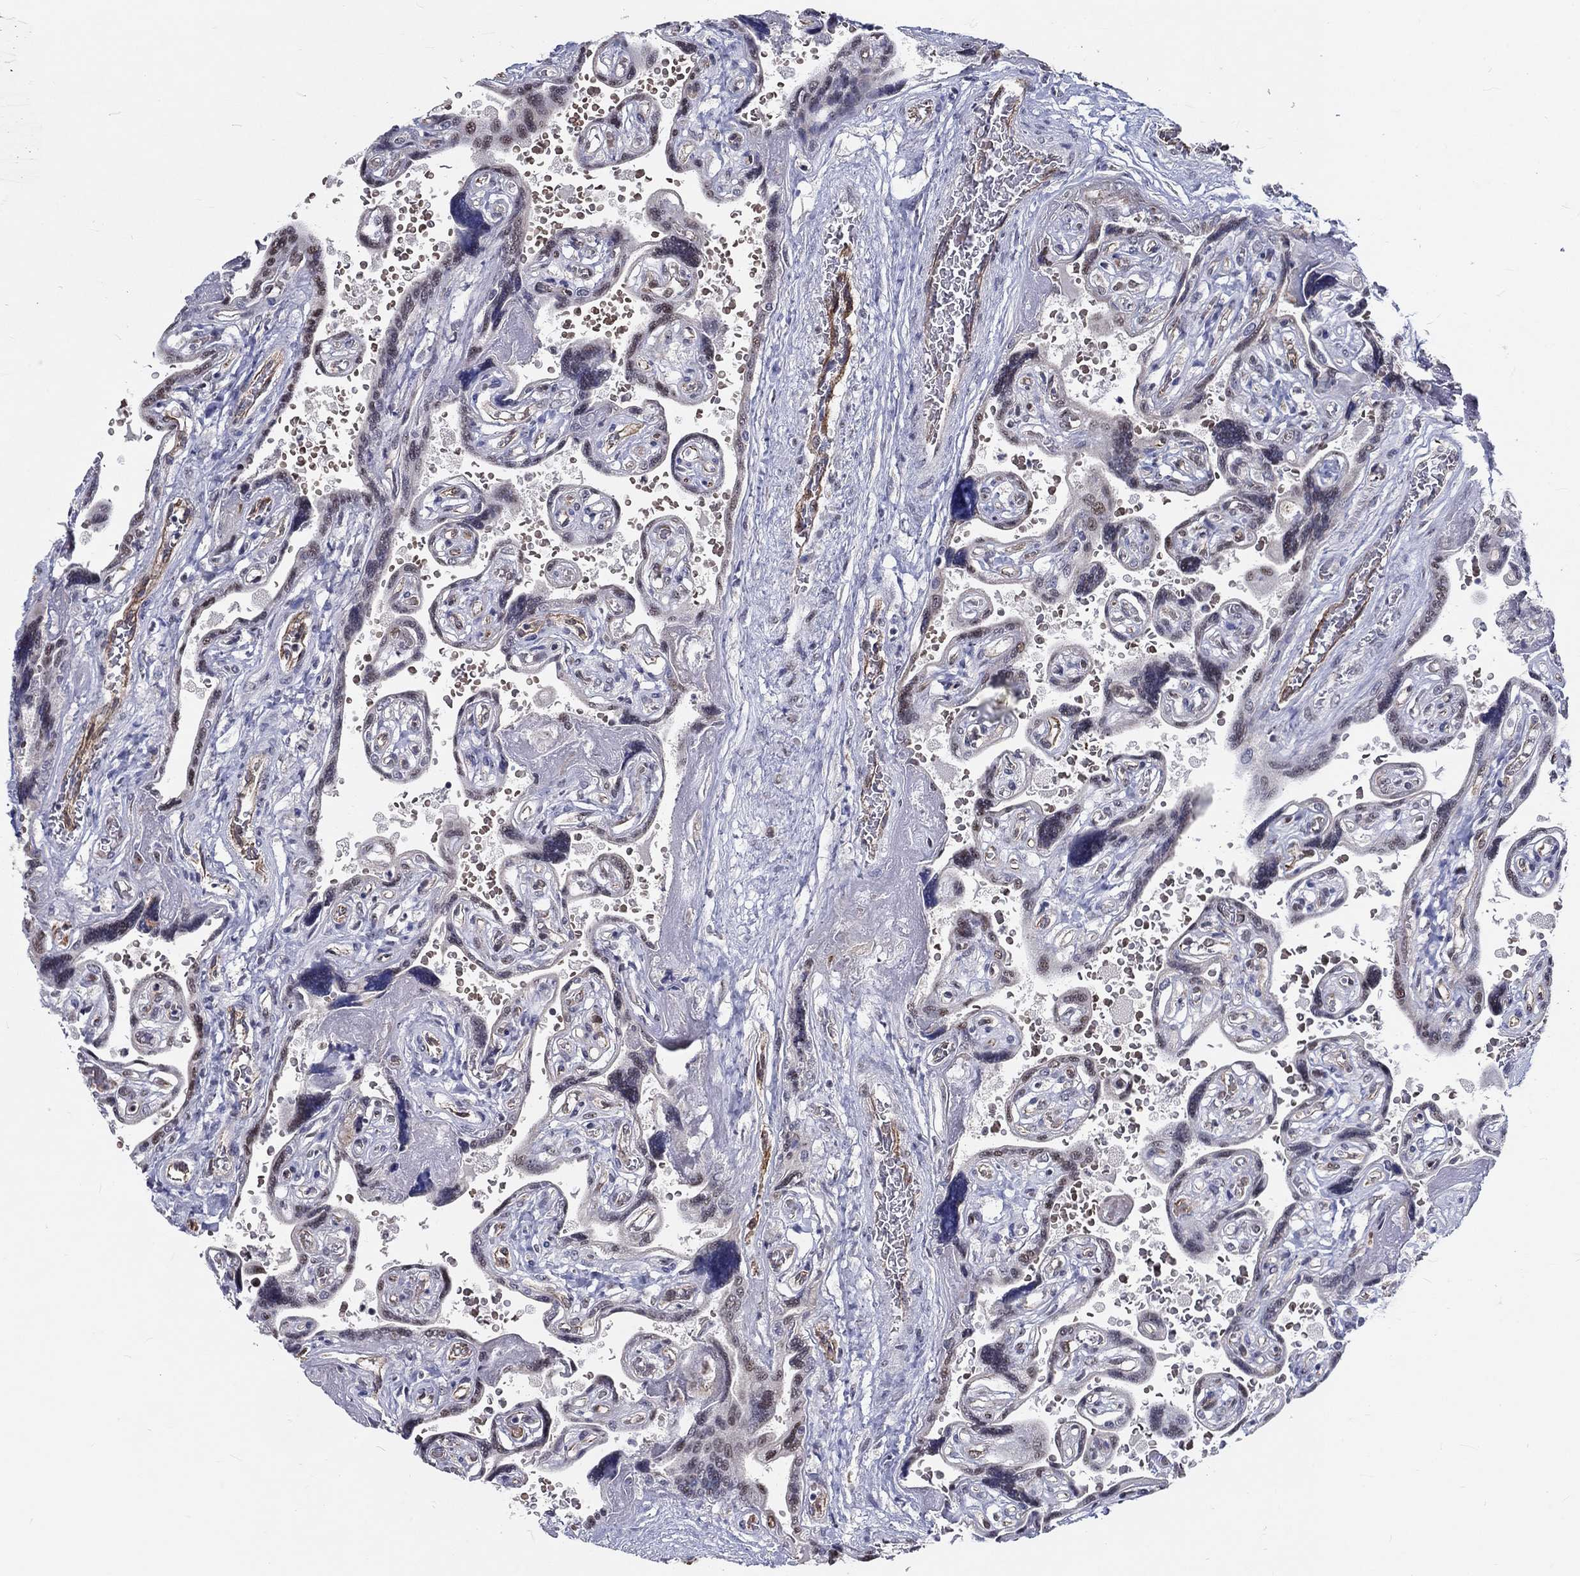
{"staining": {"intensity": "strong", "quantity": "25%-75%", "location": "nuclear"}, "tissue": "placenta", "cell_type": "Decidual cells", "image_type": "normal", "snomed": [{"axis": "morphology", "description": "Normal tissue, NOS"}, {"axis": "topography", "description": "Placenta"}], "caption": "A micrograph showing strong nuclear staining in about 25%-75% of decidual cells in unremarkable placenta, as visualized by brown immunohistochemical staining.", "gene": "ZBED1", "patient": {"sex": "female", "age": 32}}